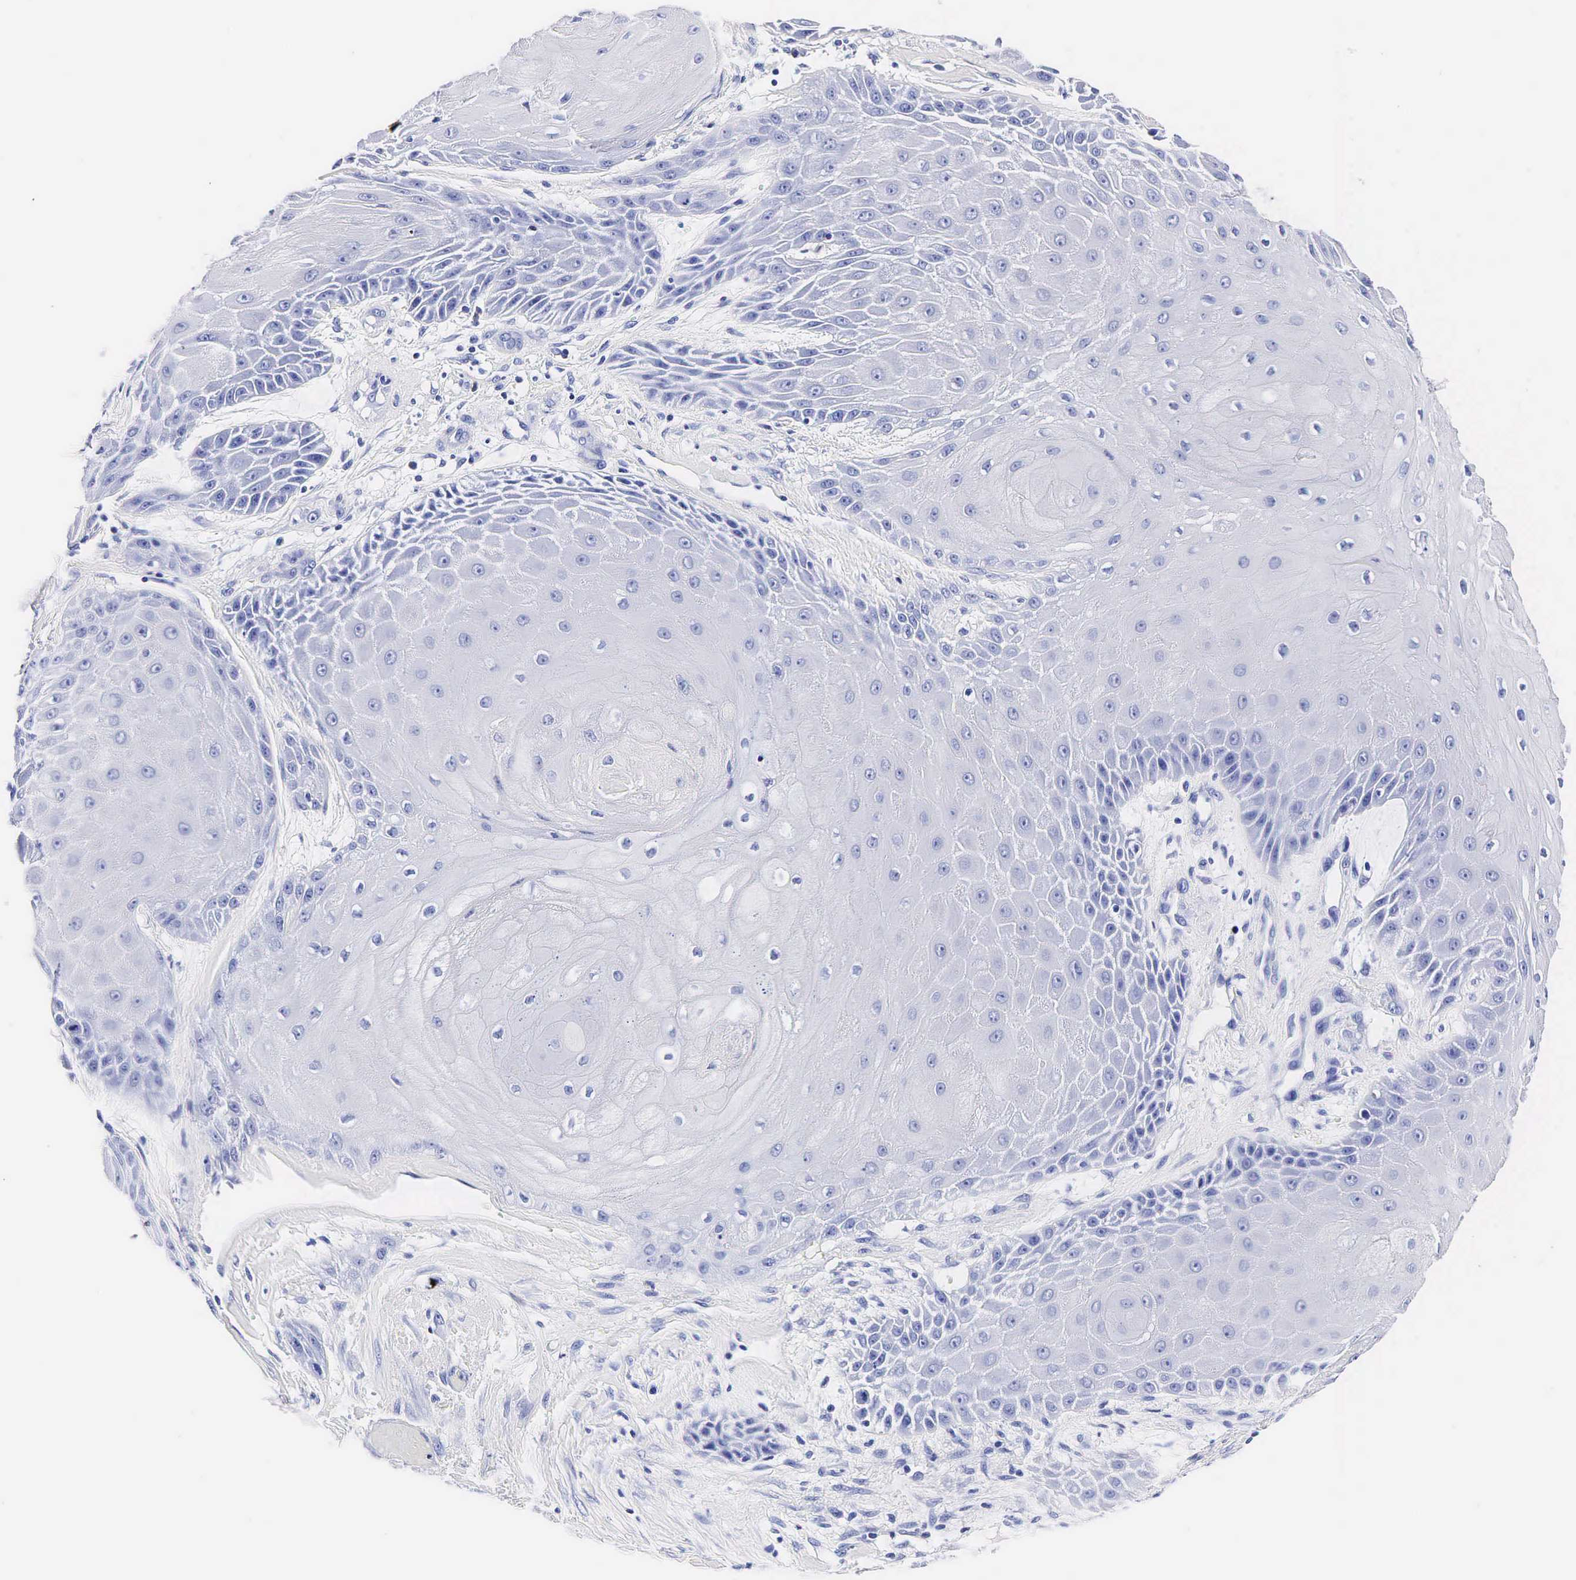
{"staining": {"intensity": "negative", "quantity": "none", "location": "none"}, "tissue": "skin cancer", "cell_type": "Tumor cells", "image_type": "cancer", "snomed": [{"axis": "morphology", "description": "Squamous cell carcinoma, NOS"}, {"axis": "topography", "description": "Skin"}], "caption": "A micrograph of squamous cell carcinoma (skin) stained for a protein shows no brown staining in tumor cells.", "gene": "KLK3", "patient": {"sex": "male", "age": 57}}